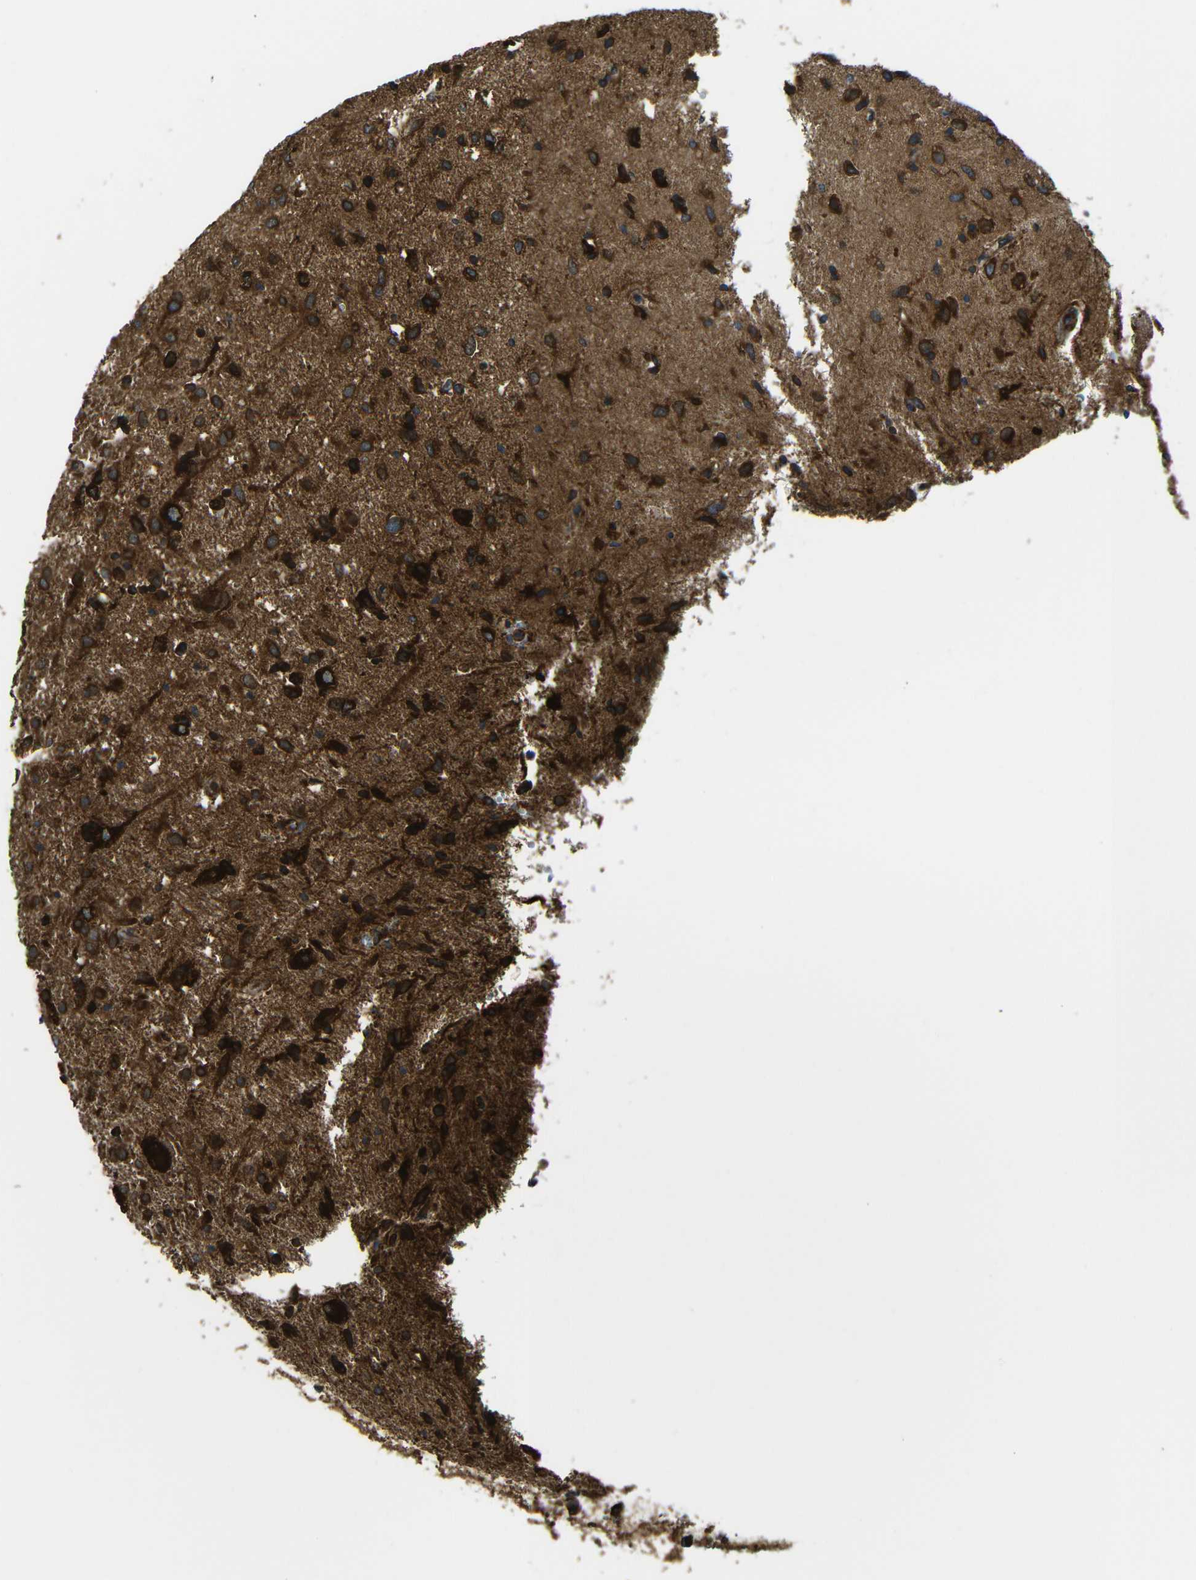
{"staining": {"intensity": "strong", "quantity": ">75%", "location": "cytoplasmic/membranous"}, "tissue": "glioma", "cell_type": "Tumor cells", "image_type": "cancer", "snomed": [{"axis": "morphology", "description": "Glioma, malignant, Low grade"}, {"axis": "topography", "description": "Brain"}], "caption": "Malignant glioma (low-grade) stained with a protein marker shows strong staining in tumor cells.", "gene": "VAPB", "patient": {"sex": "male", "age": 77}}